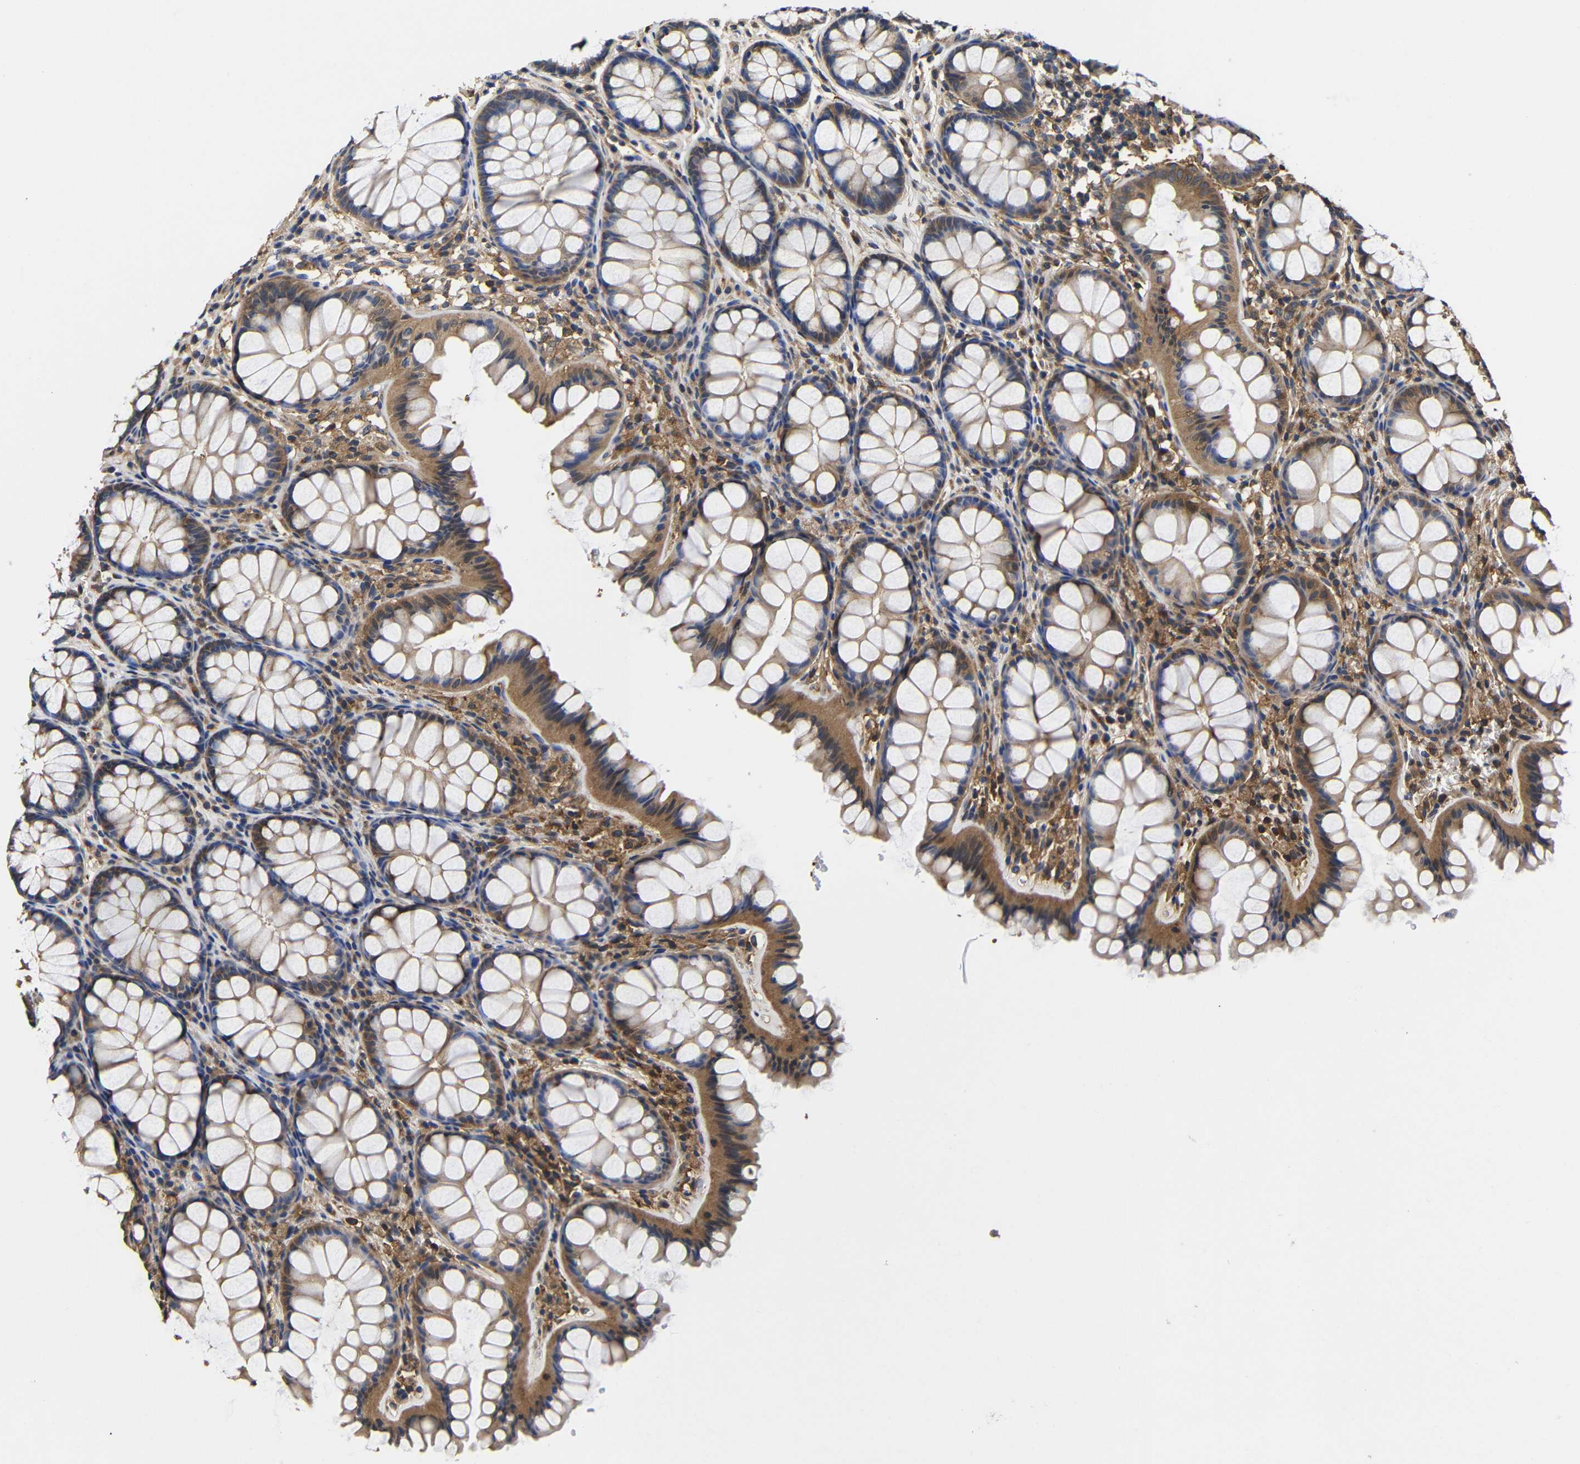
{"staining": {"intensity": "moderate", "quantity": ">75%", "location": "cytoplasmic/membranous"}, "tissue": "colon", "cell_type": "Endothelial cells", "image_type": "normal", "snomed": [{"axis": "morphology", "description": "Normal tissue, NOS"}, {"axis": "topography", "description": "Colon"}], "caption": "Immunohistochemical staining of normal human colon displays moderate cytoplasmic/membranous protein expression in about >75% of endothelial cells.", "gene": "LRRCC1", "patient": {"sex": "female", "age": 55}}